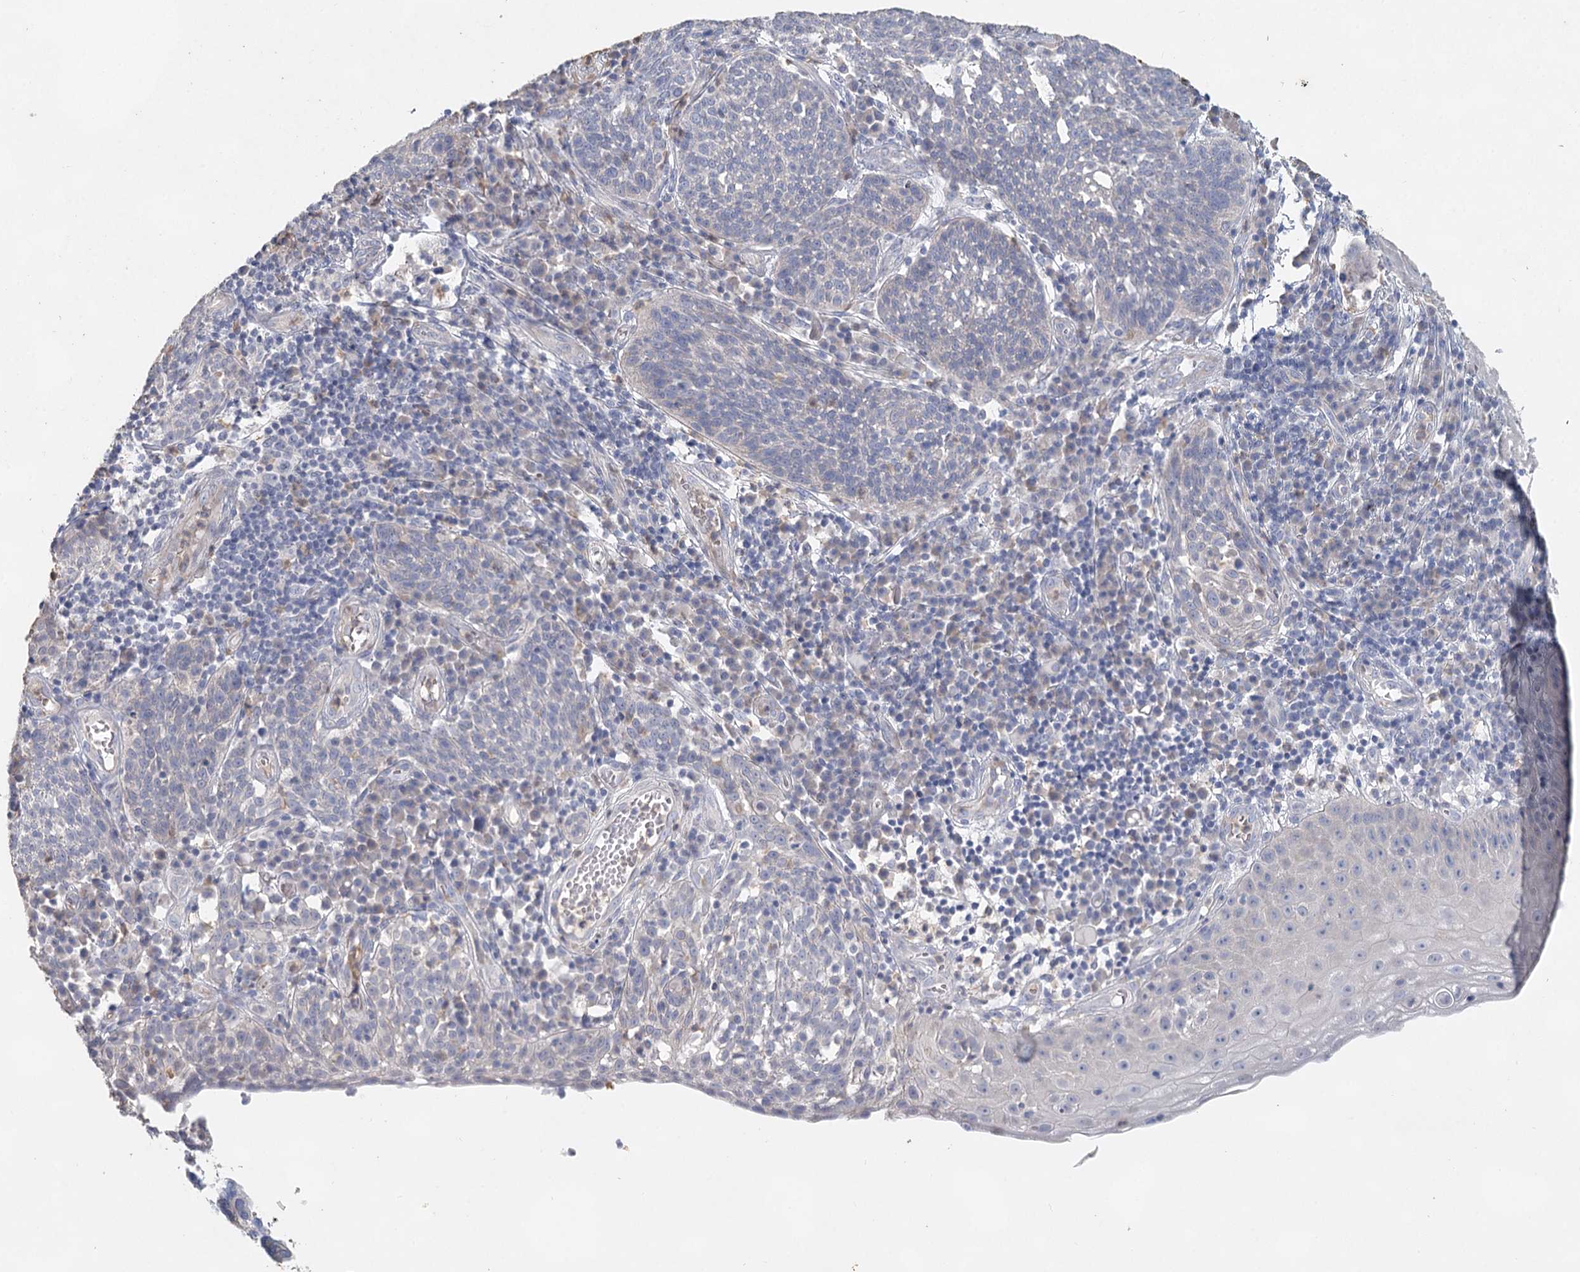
{"staining": {"intensity": "negative", "quantity": "none", "location": "none"}, "tissue": "cervical cancer", "cell_type": "Tumor cells", "image_type": "cancer", "snomed": [{"axis": "morphology", "description": "Squamous cell carcinoma, NOS"}, {"axis": "topography", "description": "Cervix"}], "caption": "IHC image of neoplastic tissue: human squamous cell carcinoma (cervical) stained with DAB (3,3'-diaminobenzidine) reveals no significant protein expression in tumor cells. Nuclei are stained in blue.", "gene": "MYL6B", "patient": {"sex": "female", "age": 34}}